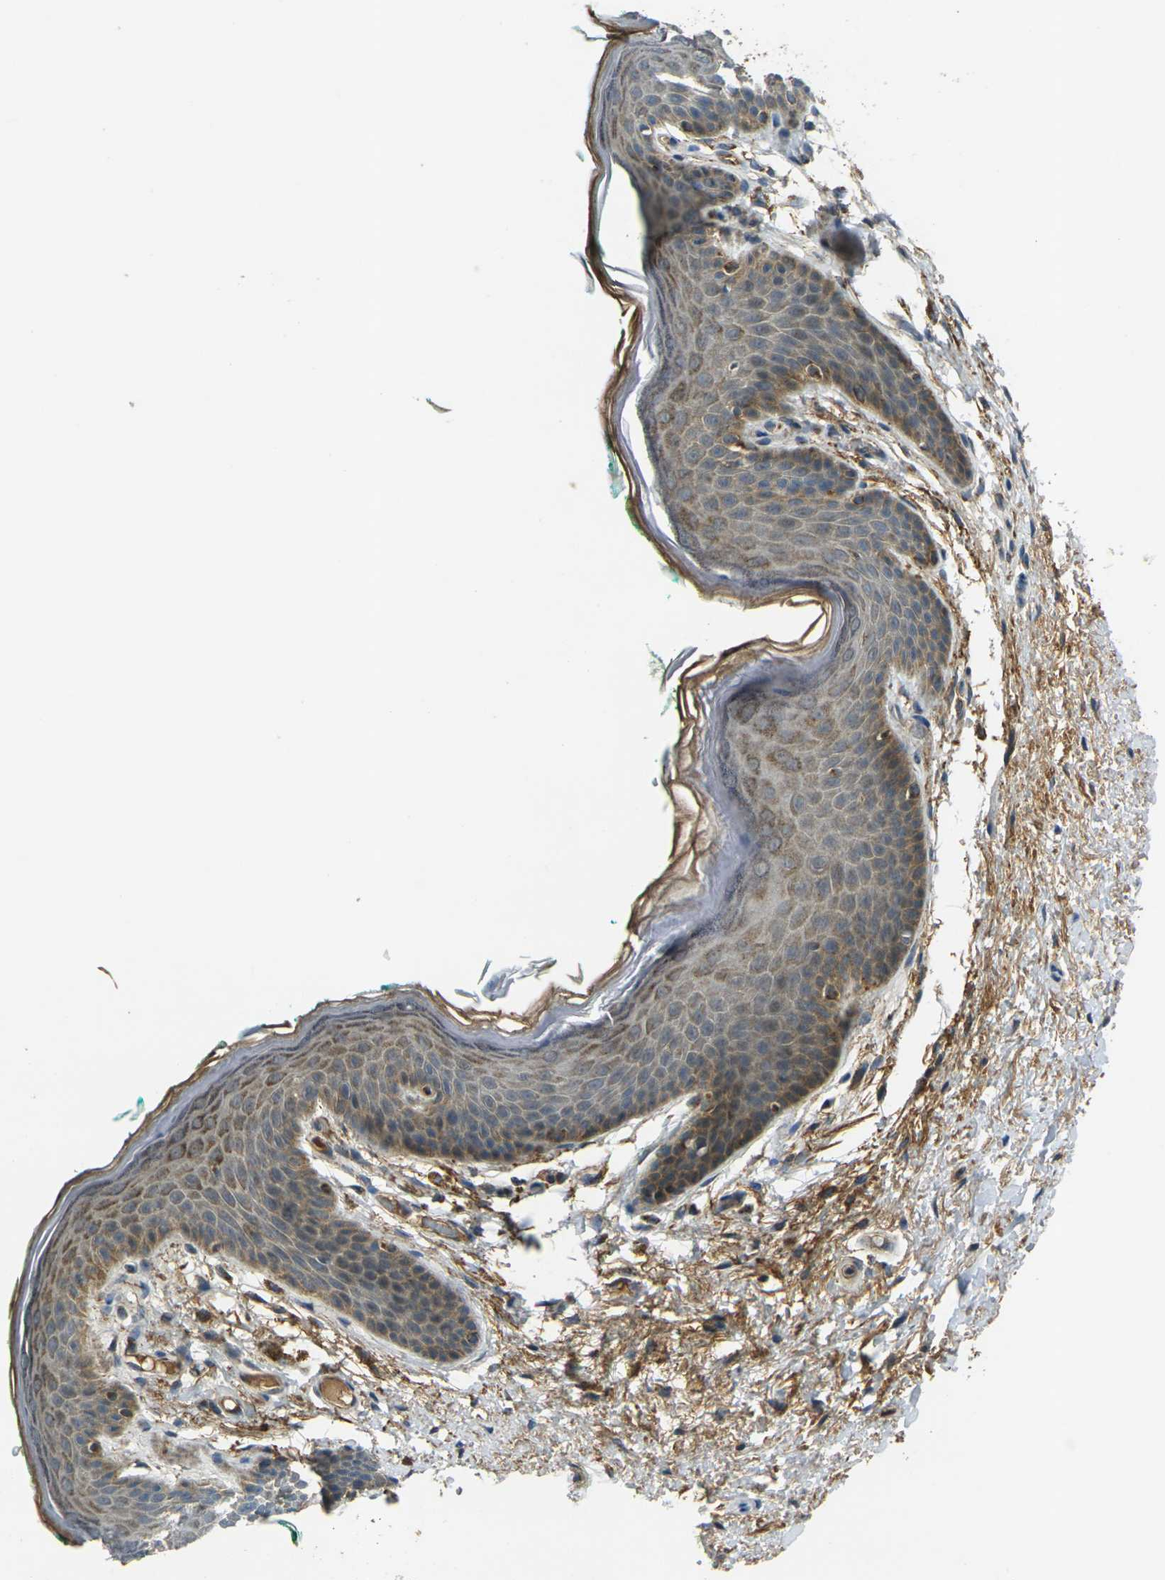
{"staining": {"intensity": "moderate", "quantity": ">75%", "location": "cytoplasmic/membranous"}, "tissue": "skin", "cell_type": "Epidermal cells", "image_type": "normal", "snomed": [{"axis": "morphology", "description": "Normal tissue, NOS"}, {"axis": "topography", "description": "Anal"}], "caption": "The immunohistochemical stain highlights moderate cytoplasmic/membranous positivity in epidermal cells of unremarkable skin. The protein of interest is shown in brown color, while the nuclei are stained blue.", "gene": "IGF1R", "patient": {"sex": "male", "age": 74}}